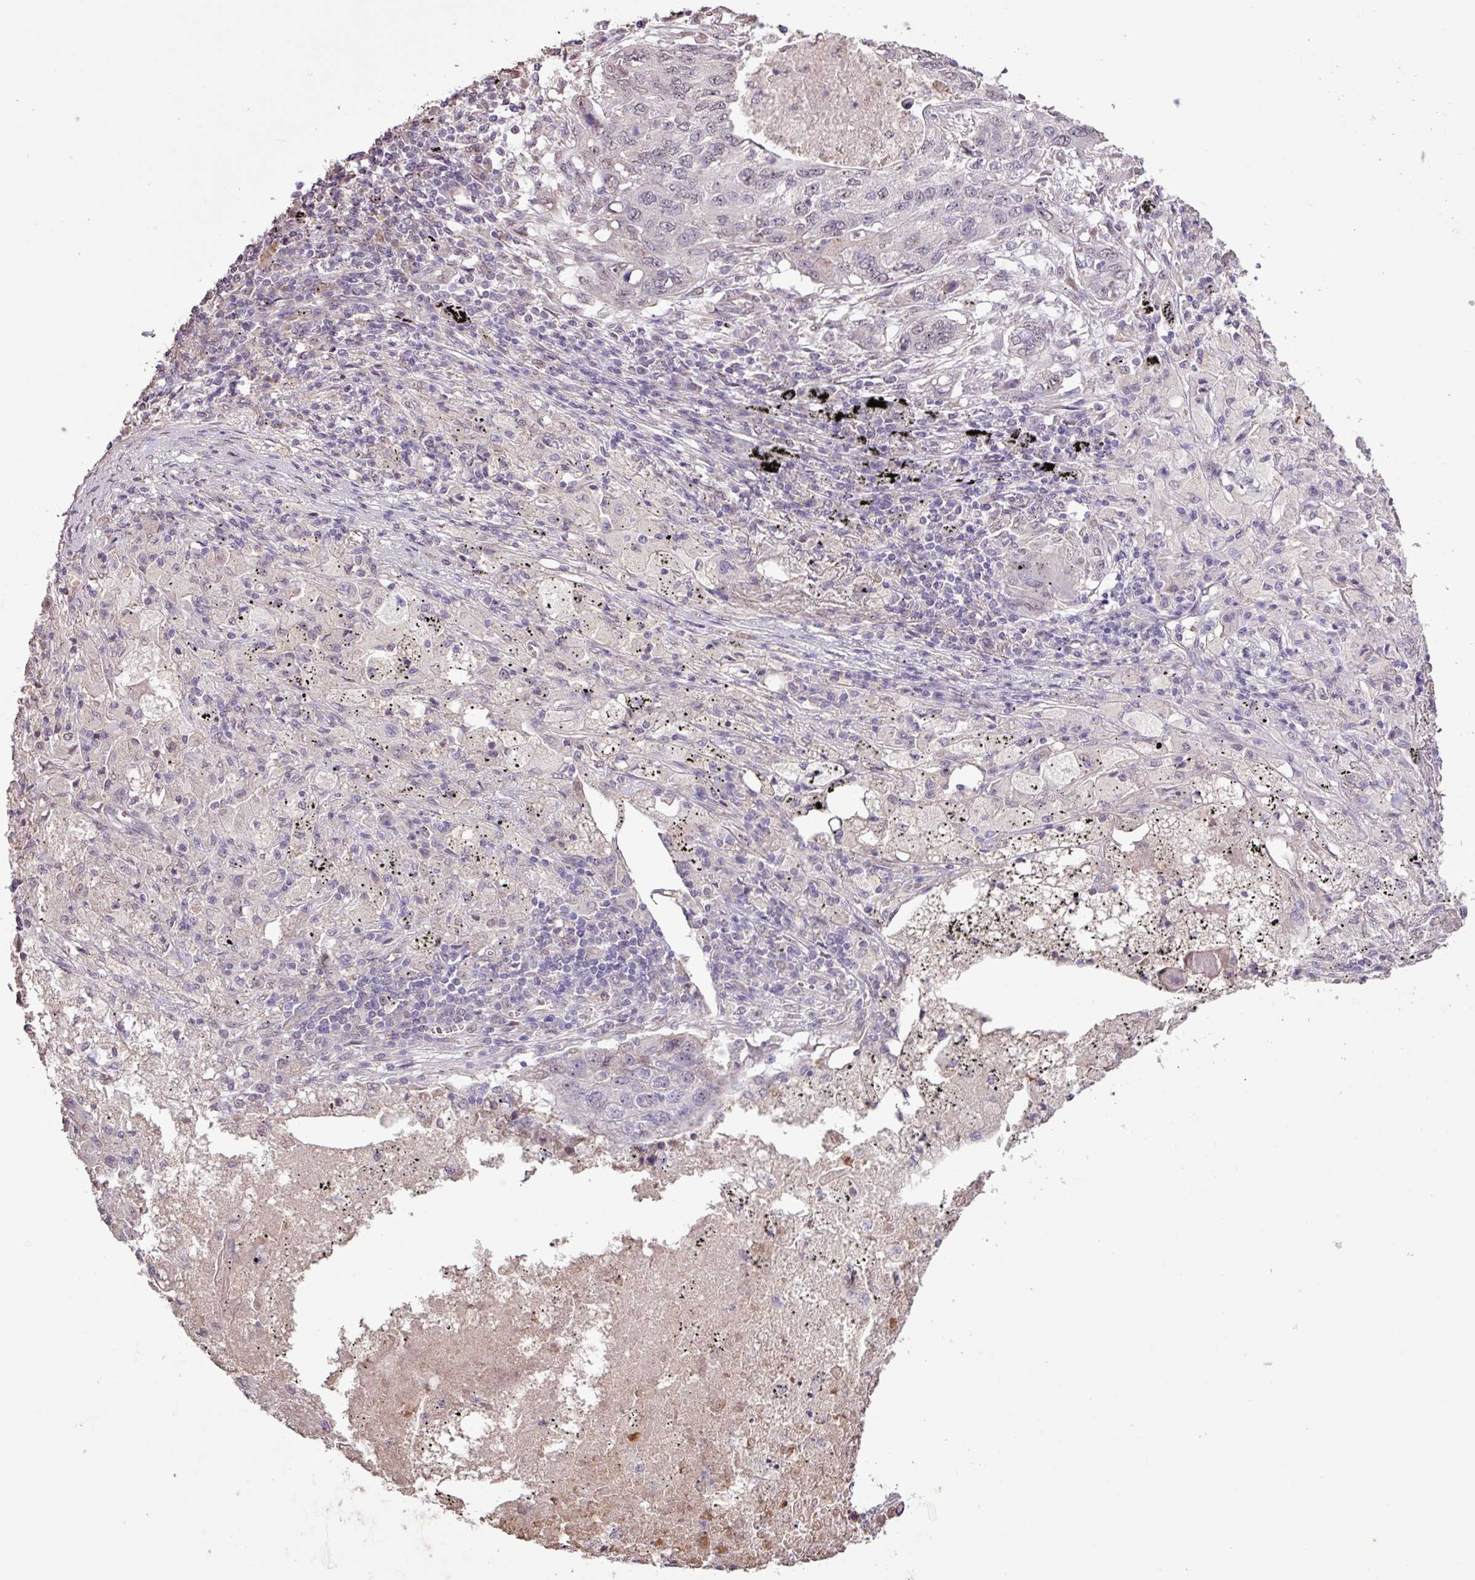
{"staining": {"intensity": "negative", "quantity": "none", "location": "none"}, "tissue": "lung cancer", "cell_type": "Tumor cells", "image_type": "cancer", "snomed": [{"axis": "morphology", "description": "Squamous cell carcinoma, NOS"}, {"axis": "topography", "description": "Lung"}], "caption": "This is an immunohistochemistry (IHC) micrograph of lung cancer (squamous cell carcinoma). There is no positivity in tumor cells.", "gene": "L3MBTL3", "patient": {"sex": "female", "age": 63}}